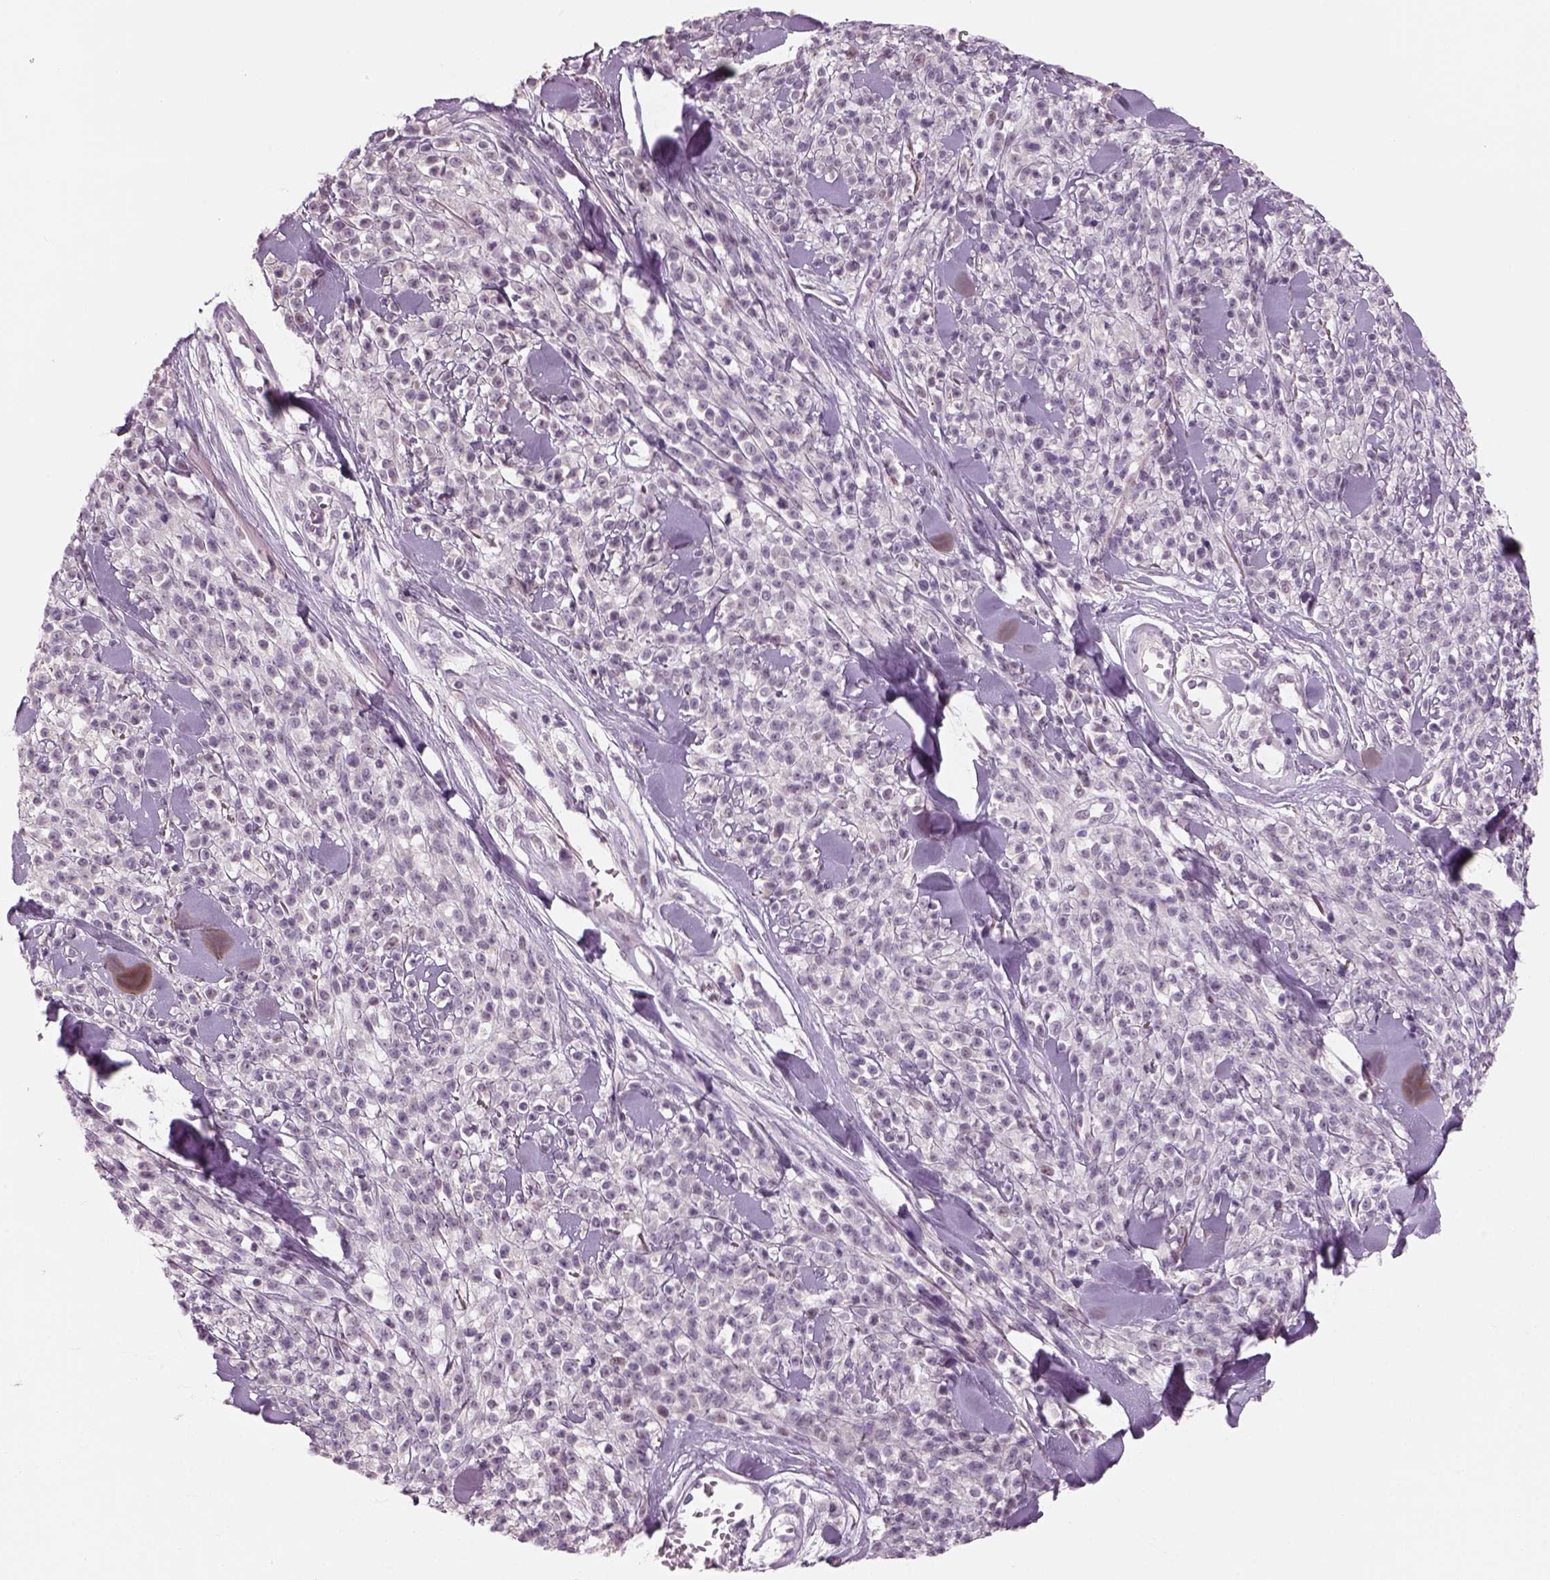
{"staining": {"intensity": "negative", "quantity": "none", "location": "none"}, "tissue": "melanoma", "cell_type": "Tumor cells", "image_type": "cancer", "snomed": [{"axis": "morphology", "description": "Malignant melanoma, NOS"}, {"axis": "topography", "description": "Skin"}, {"axis": "topography", "description": "Skin of trunk"}], "caption": "An immunohistochemistry photomicrograph of melanoma is shown. There is no staining in tumor cells of melanoma.", "gene": "PENK", "patient": {"sex": "male", "age": 74}}